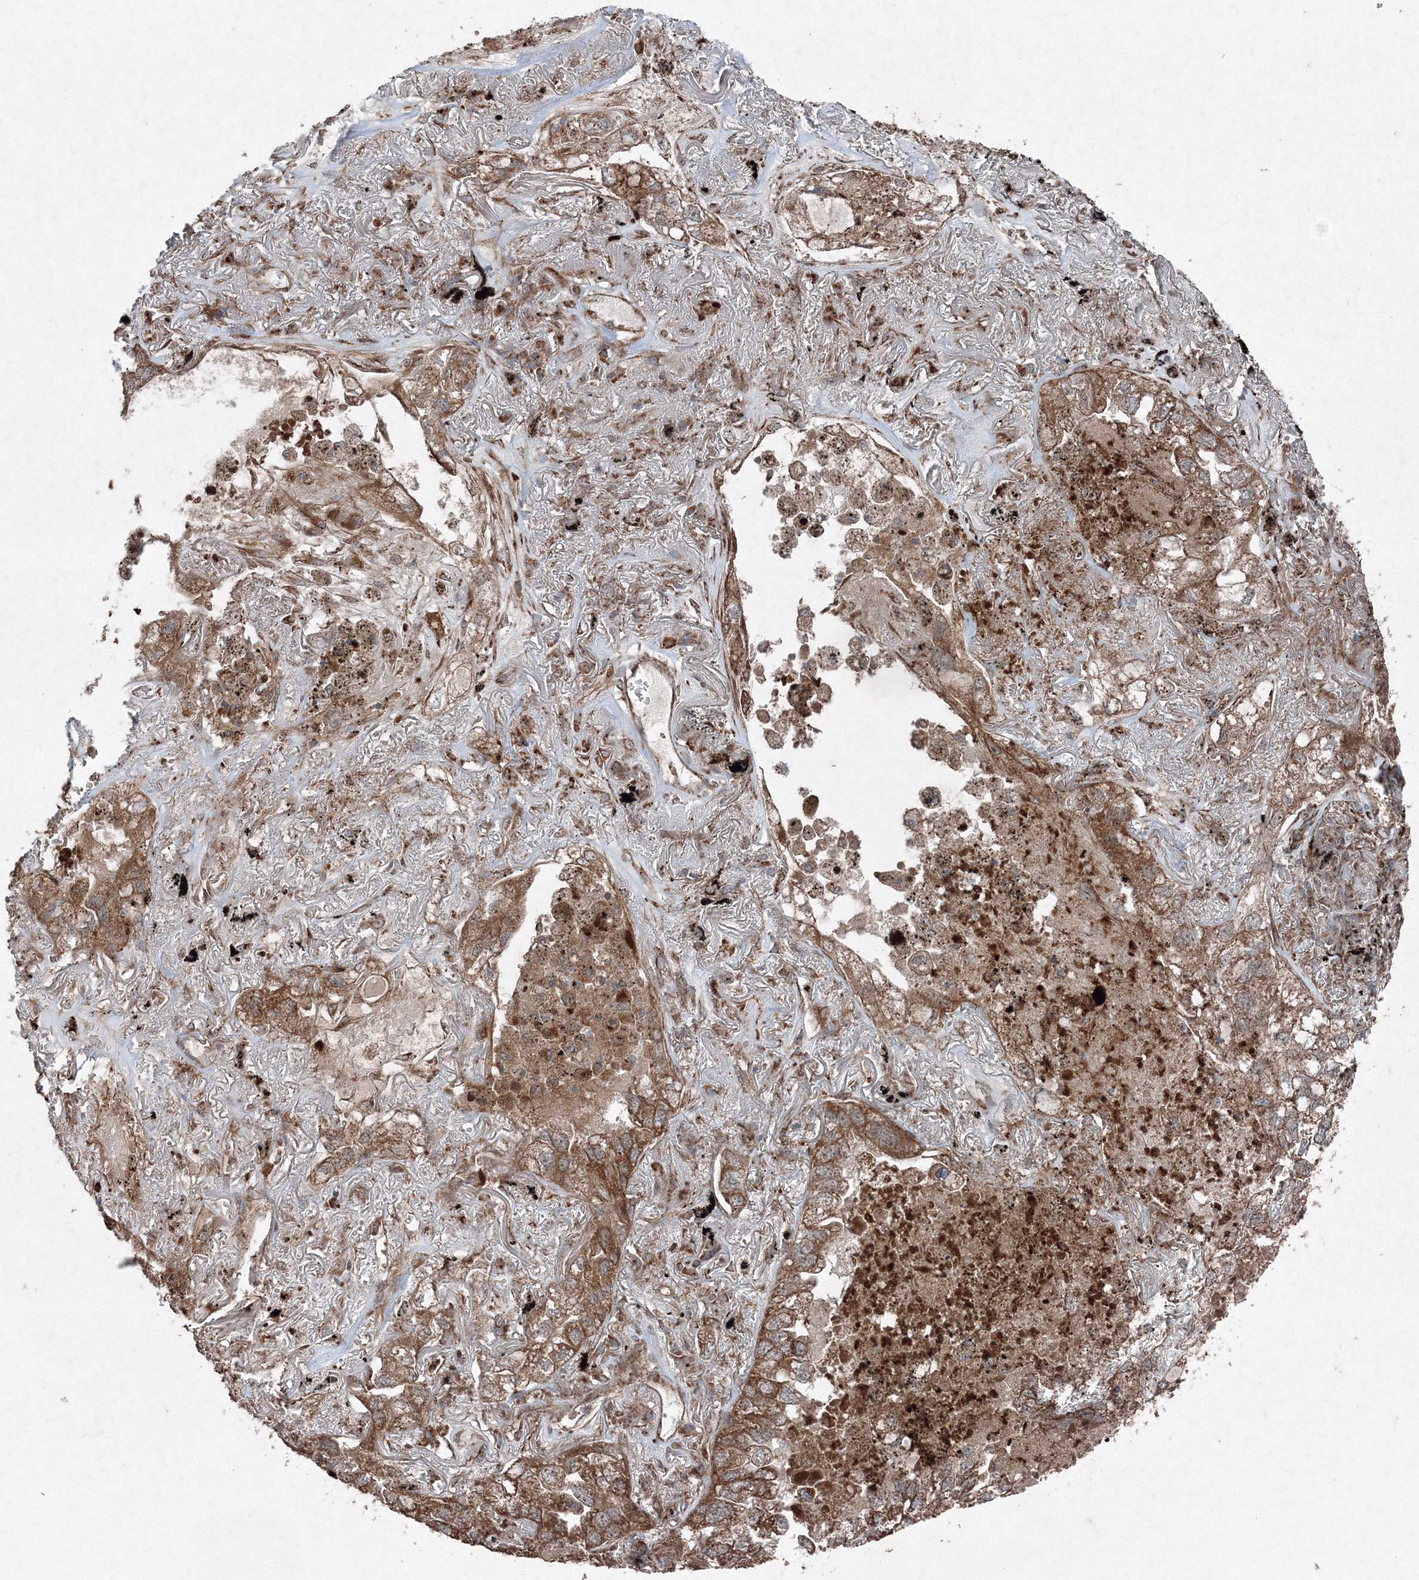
{"staining": {"intensity": "moderate", "quantity": ">75%", "location": "cytoplasmic/membranous"}, "tissue": "lung cancer", "cell_type": "Tumor cells", "image_type": "cancer", "snomed": [{"axis": "morphology", "description": "Adenocarcinoma, NOS"}, {"axis": "topography", "description": "Lung"}], "caption": "Adenocarcinoma (lung) stained with IHC exhibits moderate cytoplasmic/membranous staining in approximately >75% of tumor cells.", "gene": "COPS7B", "patient": {"sex": "male", "age": 65}}